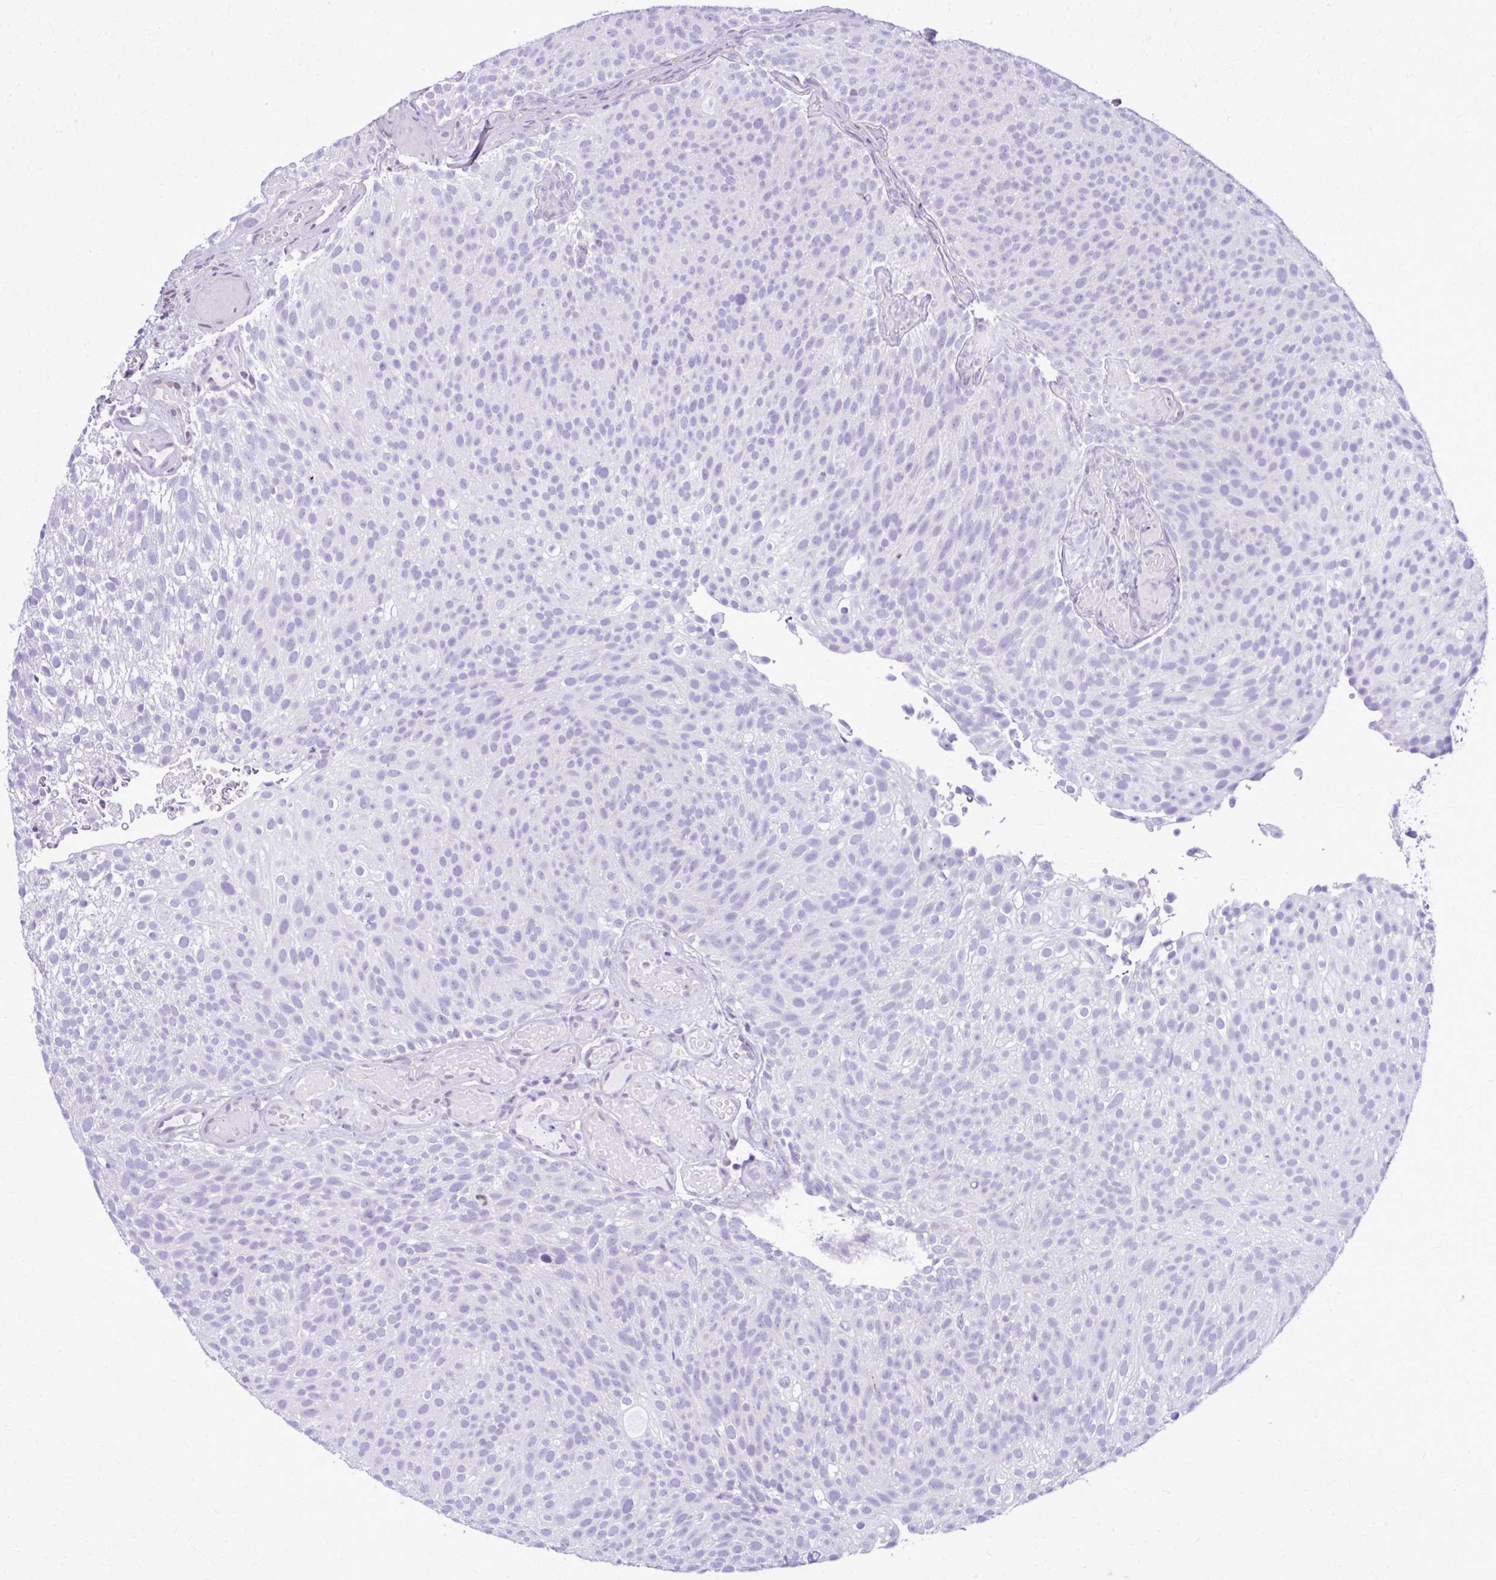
{"staining": {"intensity": "negative", "quantity": "none", "location": "none"}, "tissue": "urothelial cancer", "cell_type": "Tumor cells", "image_type": "cancer", "snomed": [{"axis": "morphology", "description": "Urothelial carcinoma, Low grade"}, {"axis": "topography", "description": "Urinary bladder"}], "caption": "Urothelial cancer was stained to show a protein in brown. There is no significant staining in tumor cells. Brightfield microscopy of immunohistochemistry stained with DAB (brown) and hematoxylin (blue), captured at high magnification.", "gene": "RASL11B", "patient": {"sex": "male", "age": 78}}